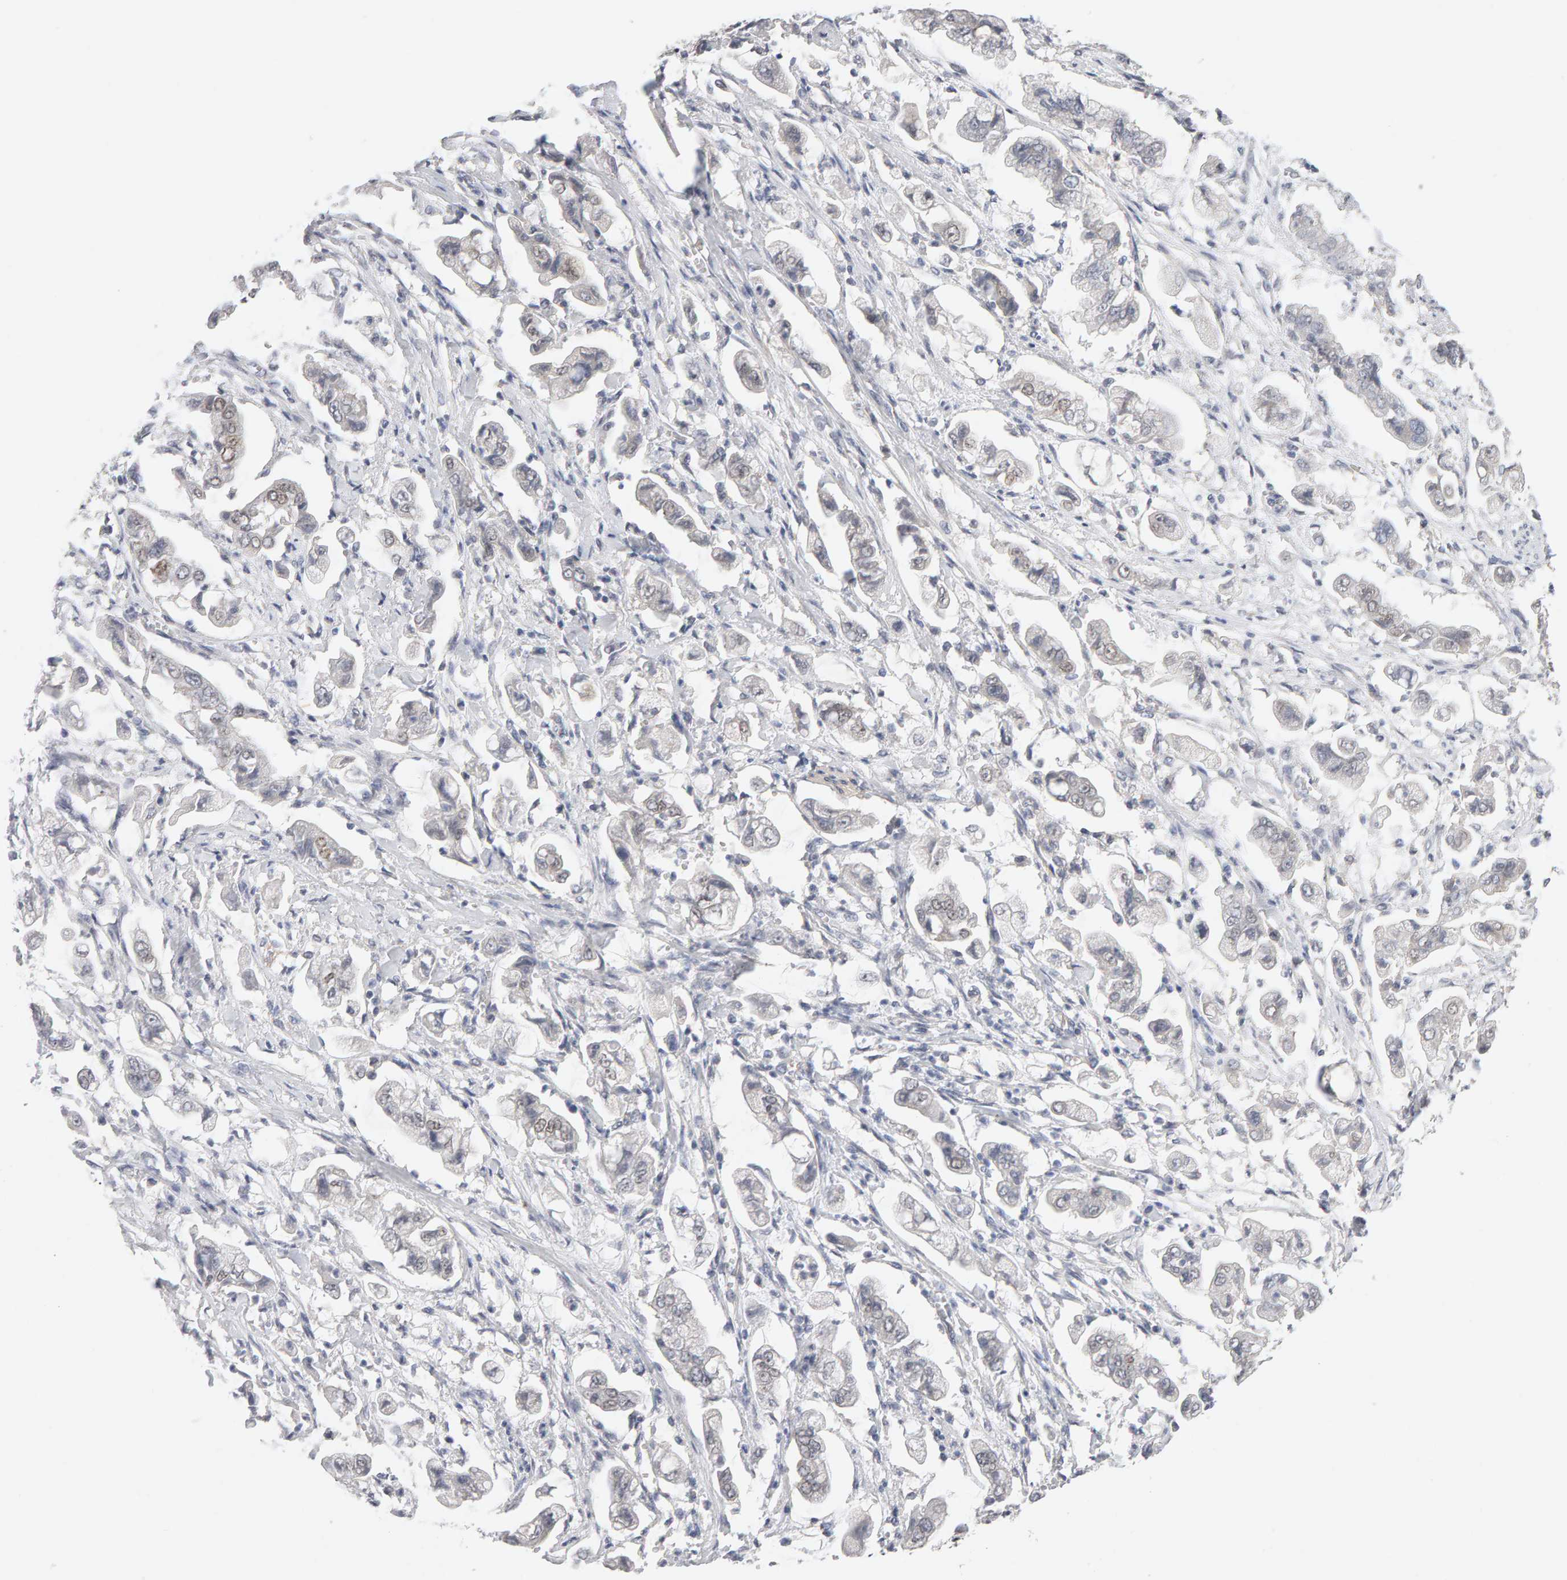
{"staining": {"intensity": "weak", "quantity": ">75%", "location": "nuclear"}, "tissue": "stomach cancer", "cell_type": "Tumor cells", "image_type": "cancer", "snomed": [{"axis": "morphology", "description": "Adenocarcinoma, NOS"}, {"axis": "topography", "description": "Stomach"}], "caption": "A high-resolution histopathology image shows IHC staining of stomach cancer, which reveals weak nuclear expression in approximately >75% of tumor cells.", "gene": "HNF4A", "patient": {"sex": "male", "age": 62}}